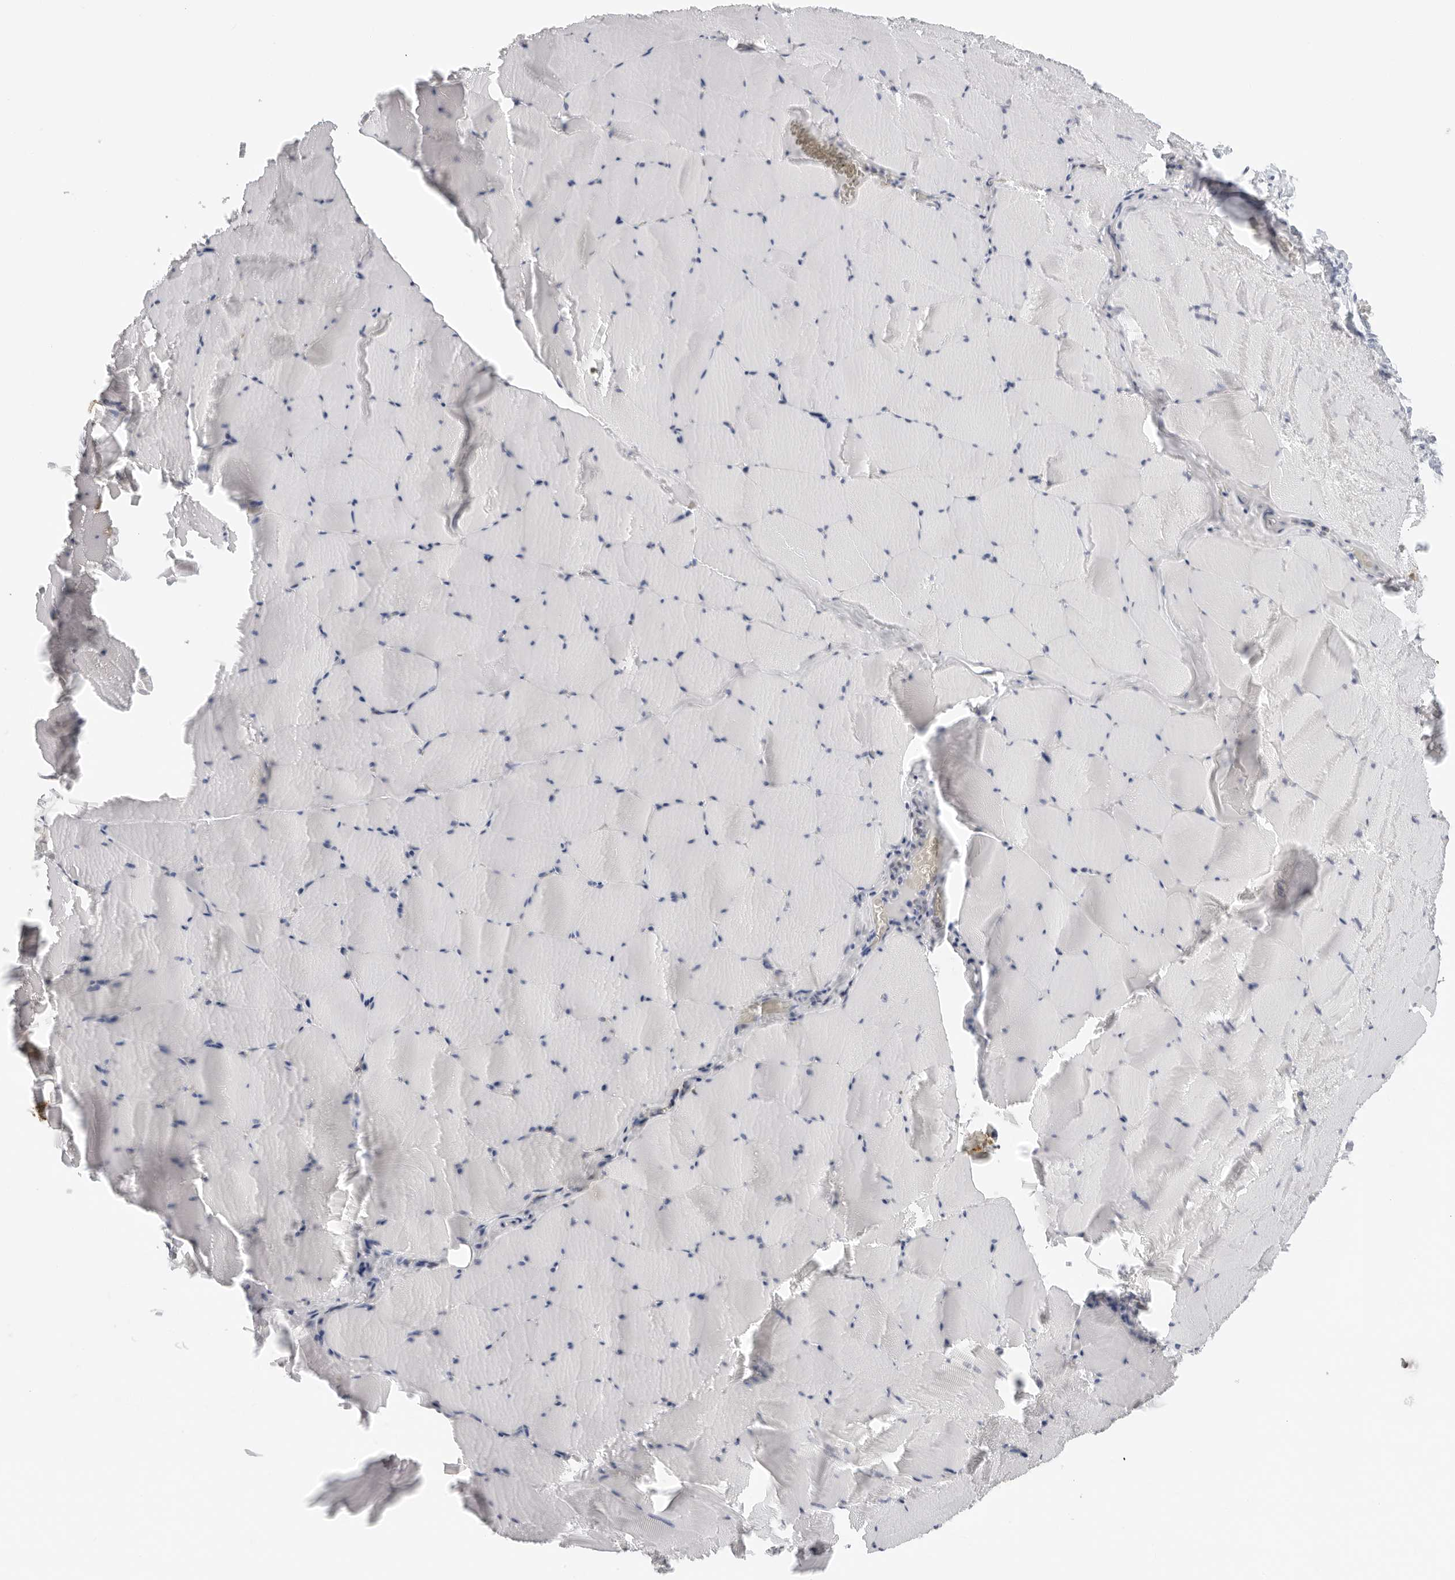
{"staining": {"intensity": "negative", "quantity": "none", "location": "none"}, "tissue": "skeletal muscle", "cell_type": "Myocytes", "image_type": "normal", "snomed": [{"axis": "morphology", "description": "Normal tissue, NOS"}, {"axis": "topography", "description": "Skeletal muscle"}], "caption": "The histopathology image exhibits no significant positivity in myocytes of skeletal muscle.", "gene": "FLG2", "patient": {"sex": "male", "age": 62}}